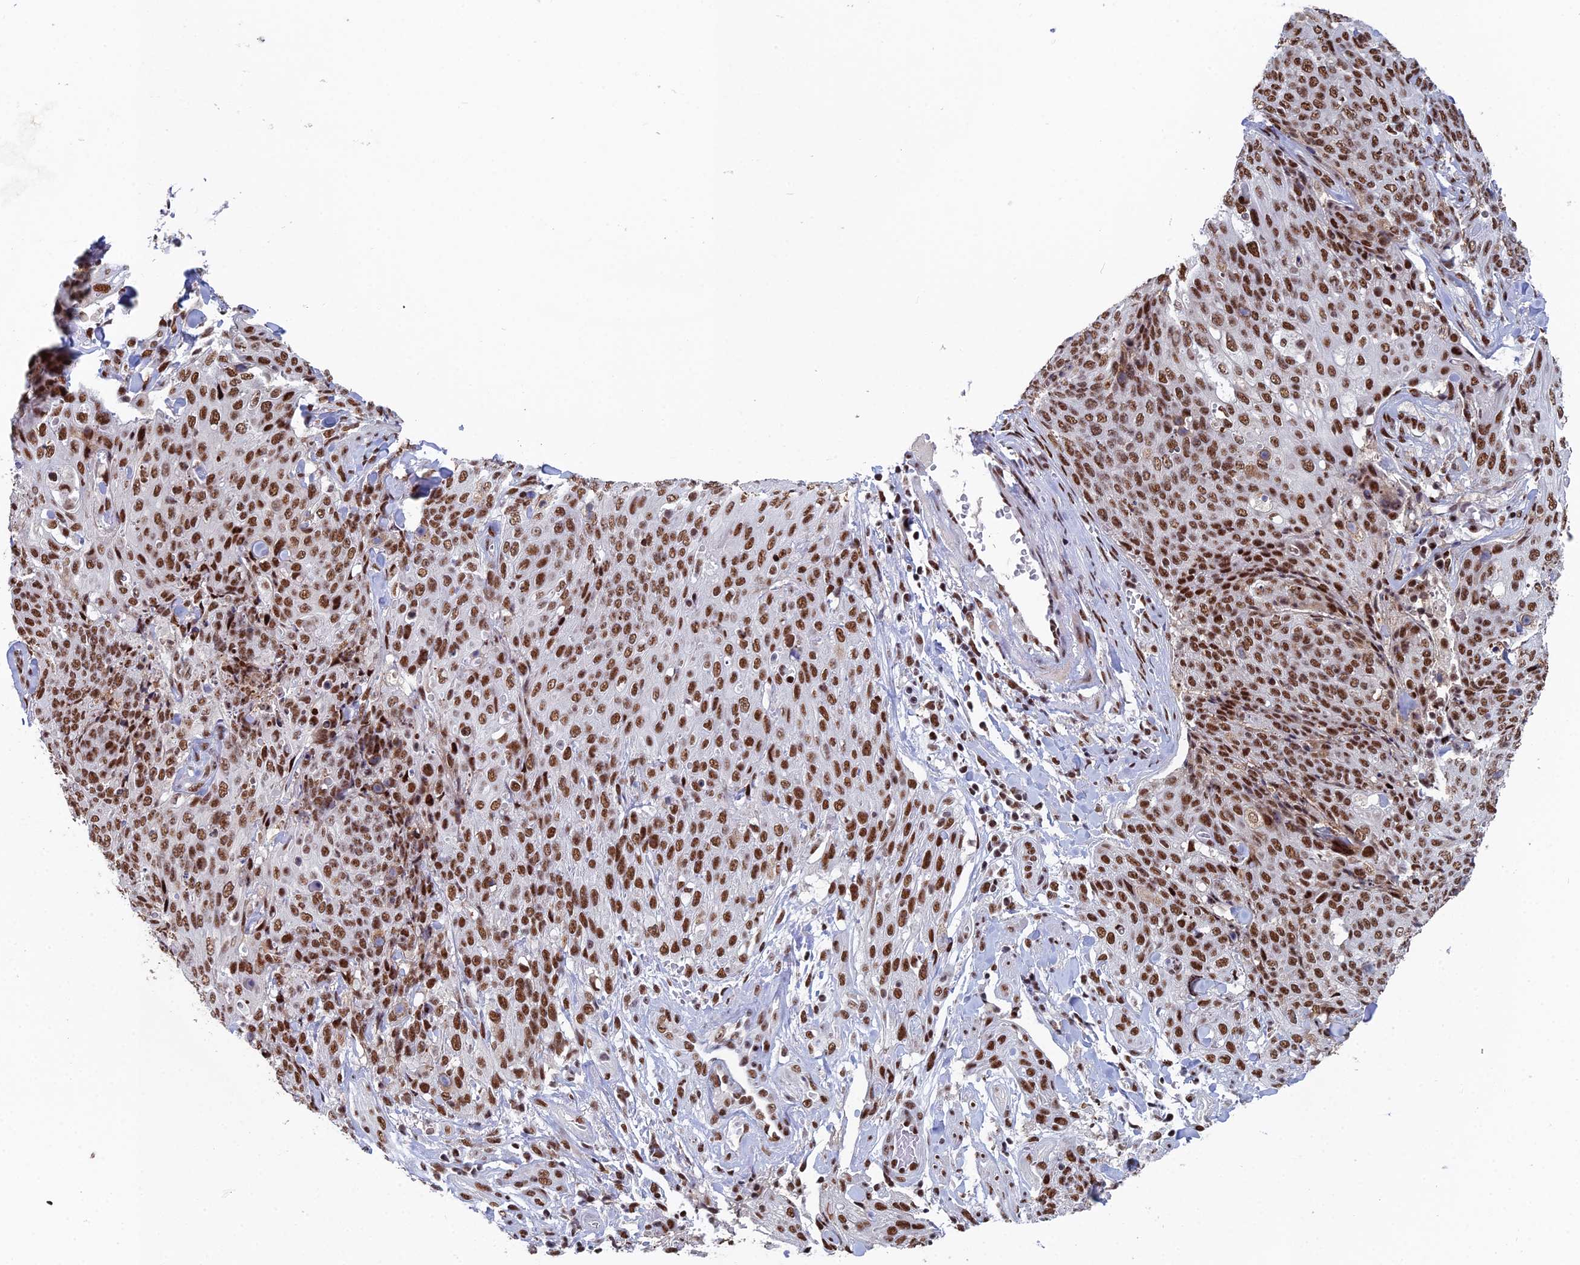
{"staining": {"intensity": "strong", "quantity": ">75%", "location": "nuclear"}, "tissue": "skin cancer", "cell_type": "Tumor cells", "image_type": "cancer", "snomed": [{"axis": "morphology", "description": "Squamous cell carcinoma, NOS"}, {"axis": "topography", "description": "Skin"}, {"axis": "topography", "description": "Vulva"}], "caption": "Tumor cells reveal high levels of strong nuclear expression in about >75% of cells in skin cancer (squamous cell carcinoma).", "gene": "SF3B3", "patient": {"sex": "female", "age": 85}}